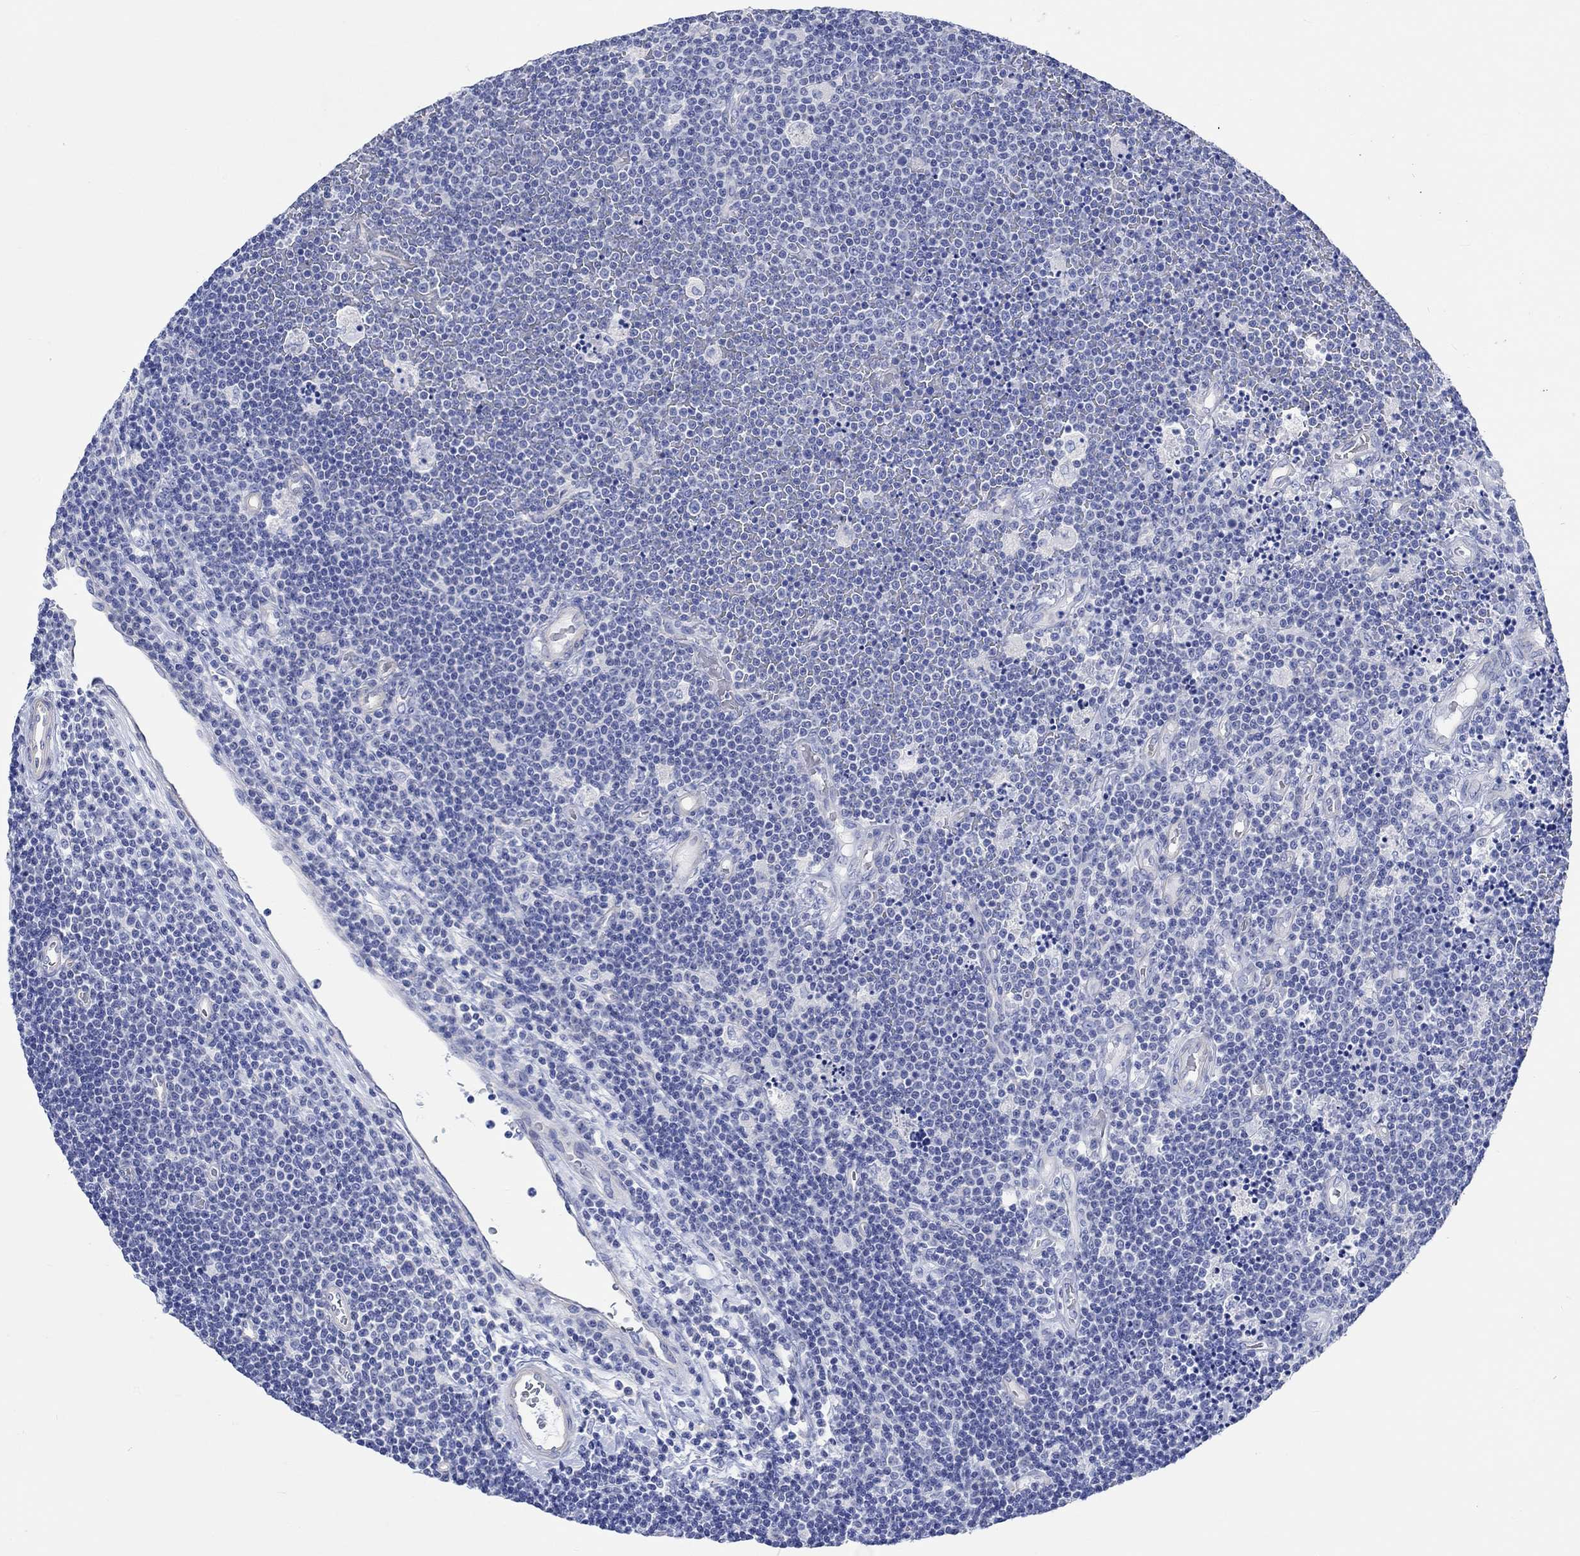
{"staining": {"intensity": "negative", "quantity": "none", "location": "none"}, "tissue": "lymphoma", "cell_type": "Tumor cells", "image_type": "cancer", "snomed": [{"axis": "morphology", "description": "Malignant lymphoma, non-Hodgkin's type, Low grade"}, {"axis": "topography", "description": "Brain"}], "caption": "Immunohistochemistry micrograph of lymphoma stained for a protein (brown), which reveals no positivity in tumor cells.", "gene": "CPLX2", "patient": {"sex": "female", "age": 66}}